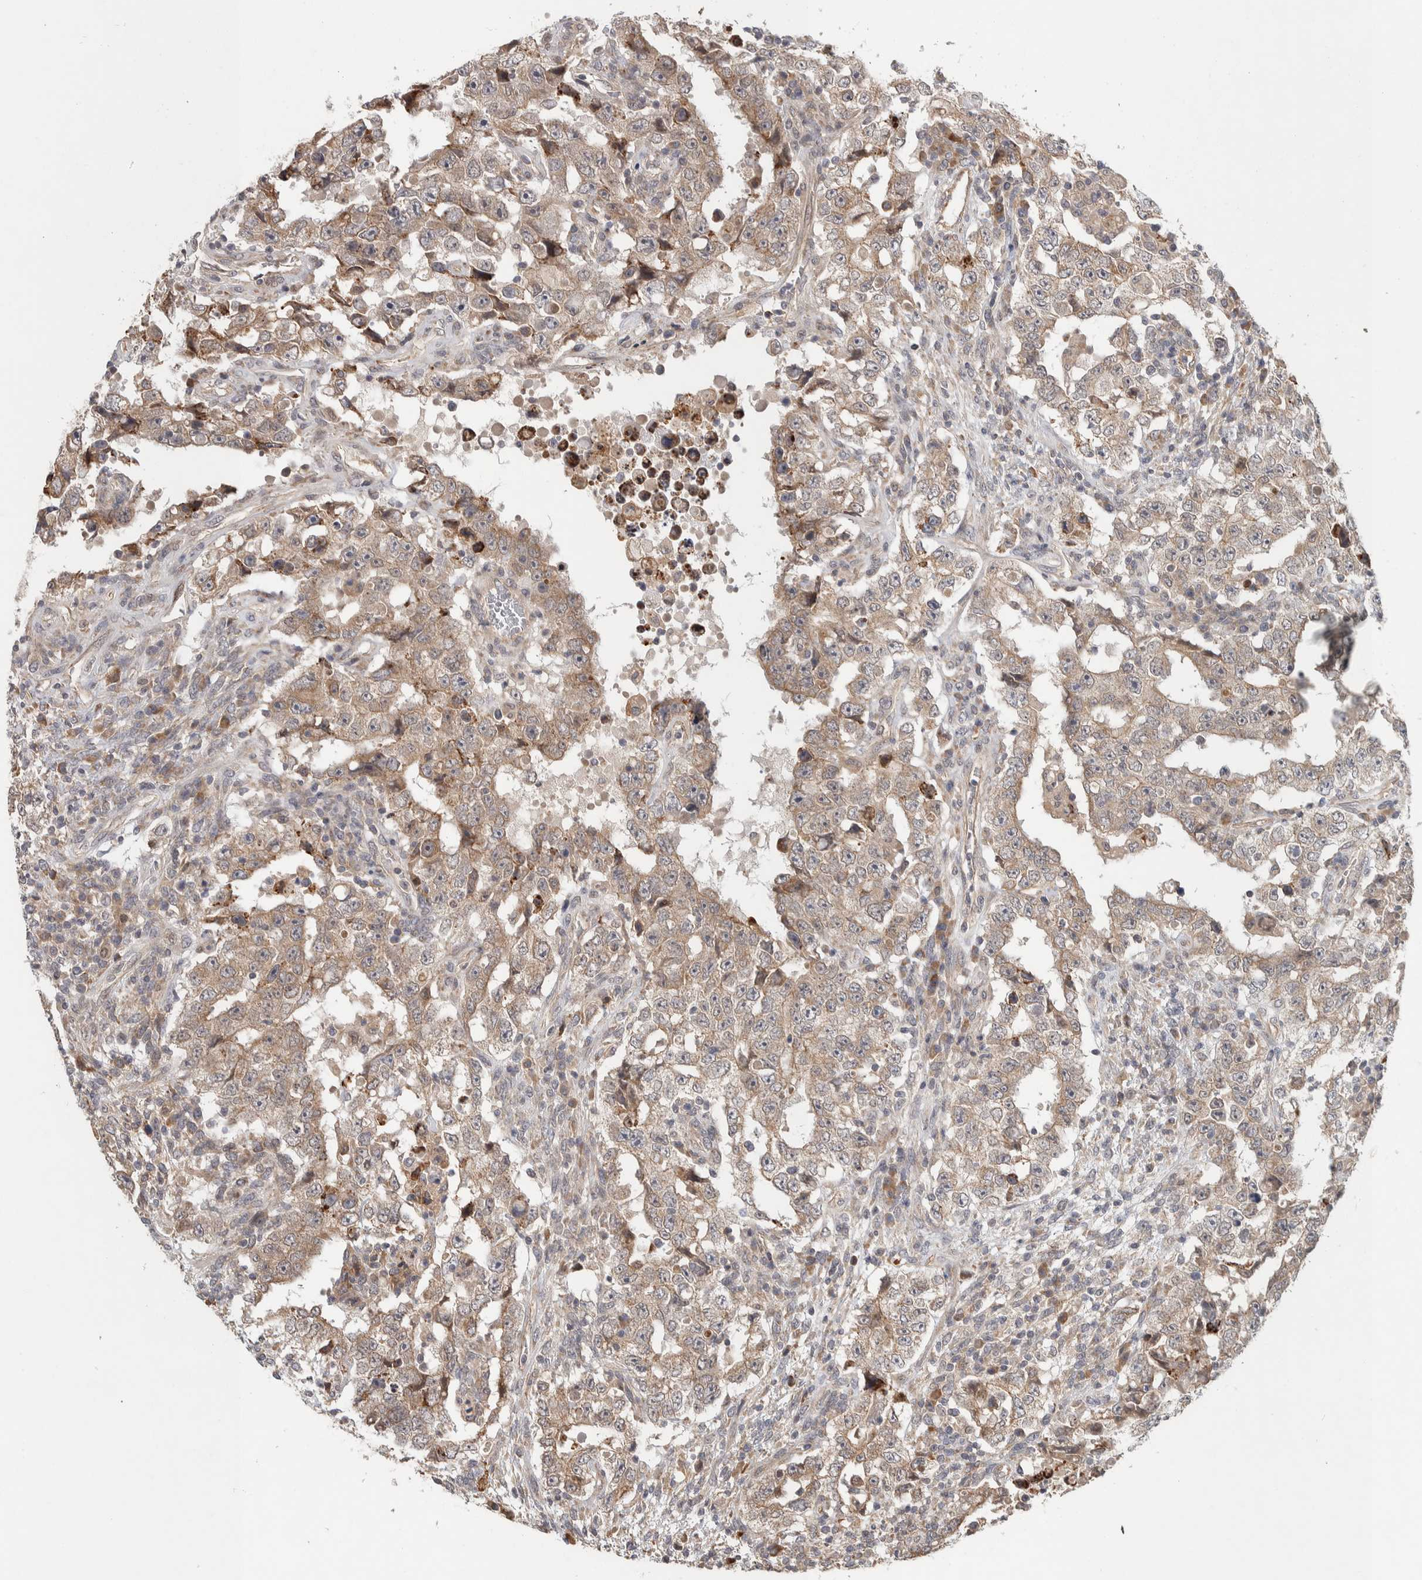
{"staining": {"intensity": "weak", "quantity": "25%-75%", "location": "cytoplasmic/membranous"}, "tissue": "testis cancer", "cell_type": "Tumor cells", "image_type": "cancer", "snomed": [{"axis": "morphology", "description": "Carcinoma, Embryonal, NOS"}, {"axis": "topography", "description": "Testis"}], "caption": "Approximately 25%-75% of tumor cells in human testis cancer show weak cytoplasmic/membranous protein expression as visualized by brown immunohistochemical staining.", "gene": "TBC1D31", "patient": {"sex": "male", "age": 26}}